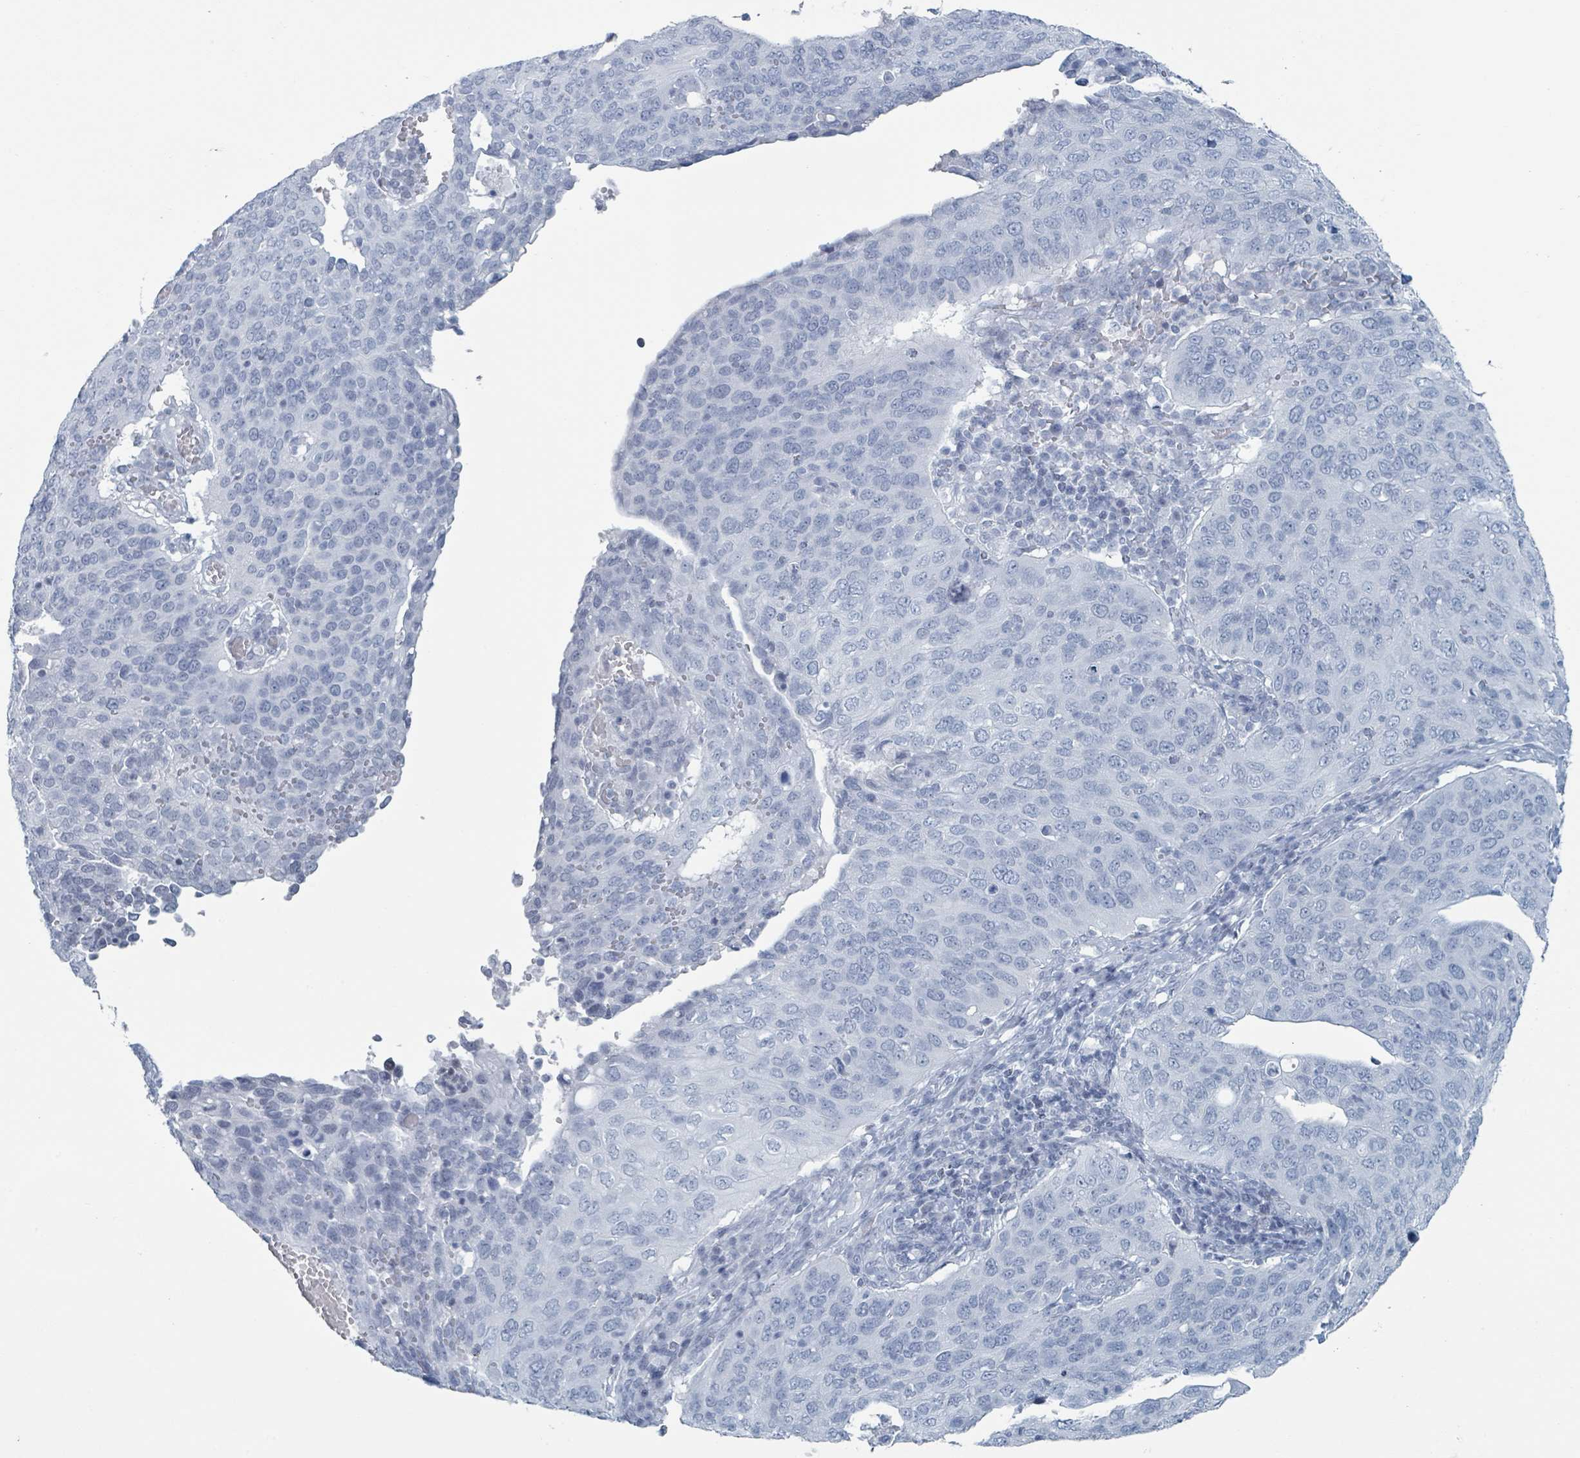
{"staining": {"intensity": "negative", "quantity": "none", "location": "none"}, "tissue": "cervical cancer", "cell_type": "Tumor cells", "image_type": "cancer", "snomed": [{"axis": "morphology", "description": "Squamous cell carcinoma, NOS"}, {"axis": "topography", "description": "Cervix"}], "caption": "This micrograph is of cervical squamous cell carcinoma stained with immunohistochemistry (IHC) to label a protein in brown with the nuclei are counter-stained blue. There is no staining in tumor cells. (Stains: DAB immunohistochemistry with hematoxylin counter stain, Microscopy: brightfield microscopy at high magnification).", "gene": "GPR15LG", "patient": {"sex": "female", "age": 36}}